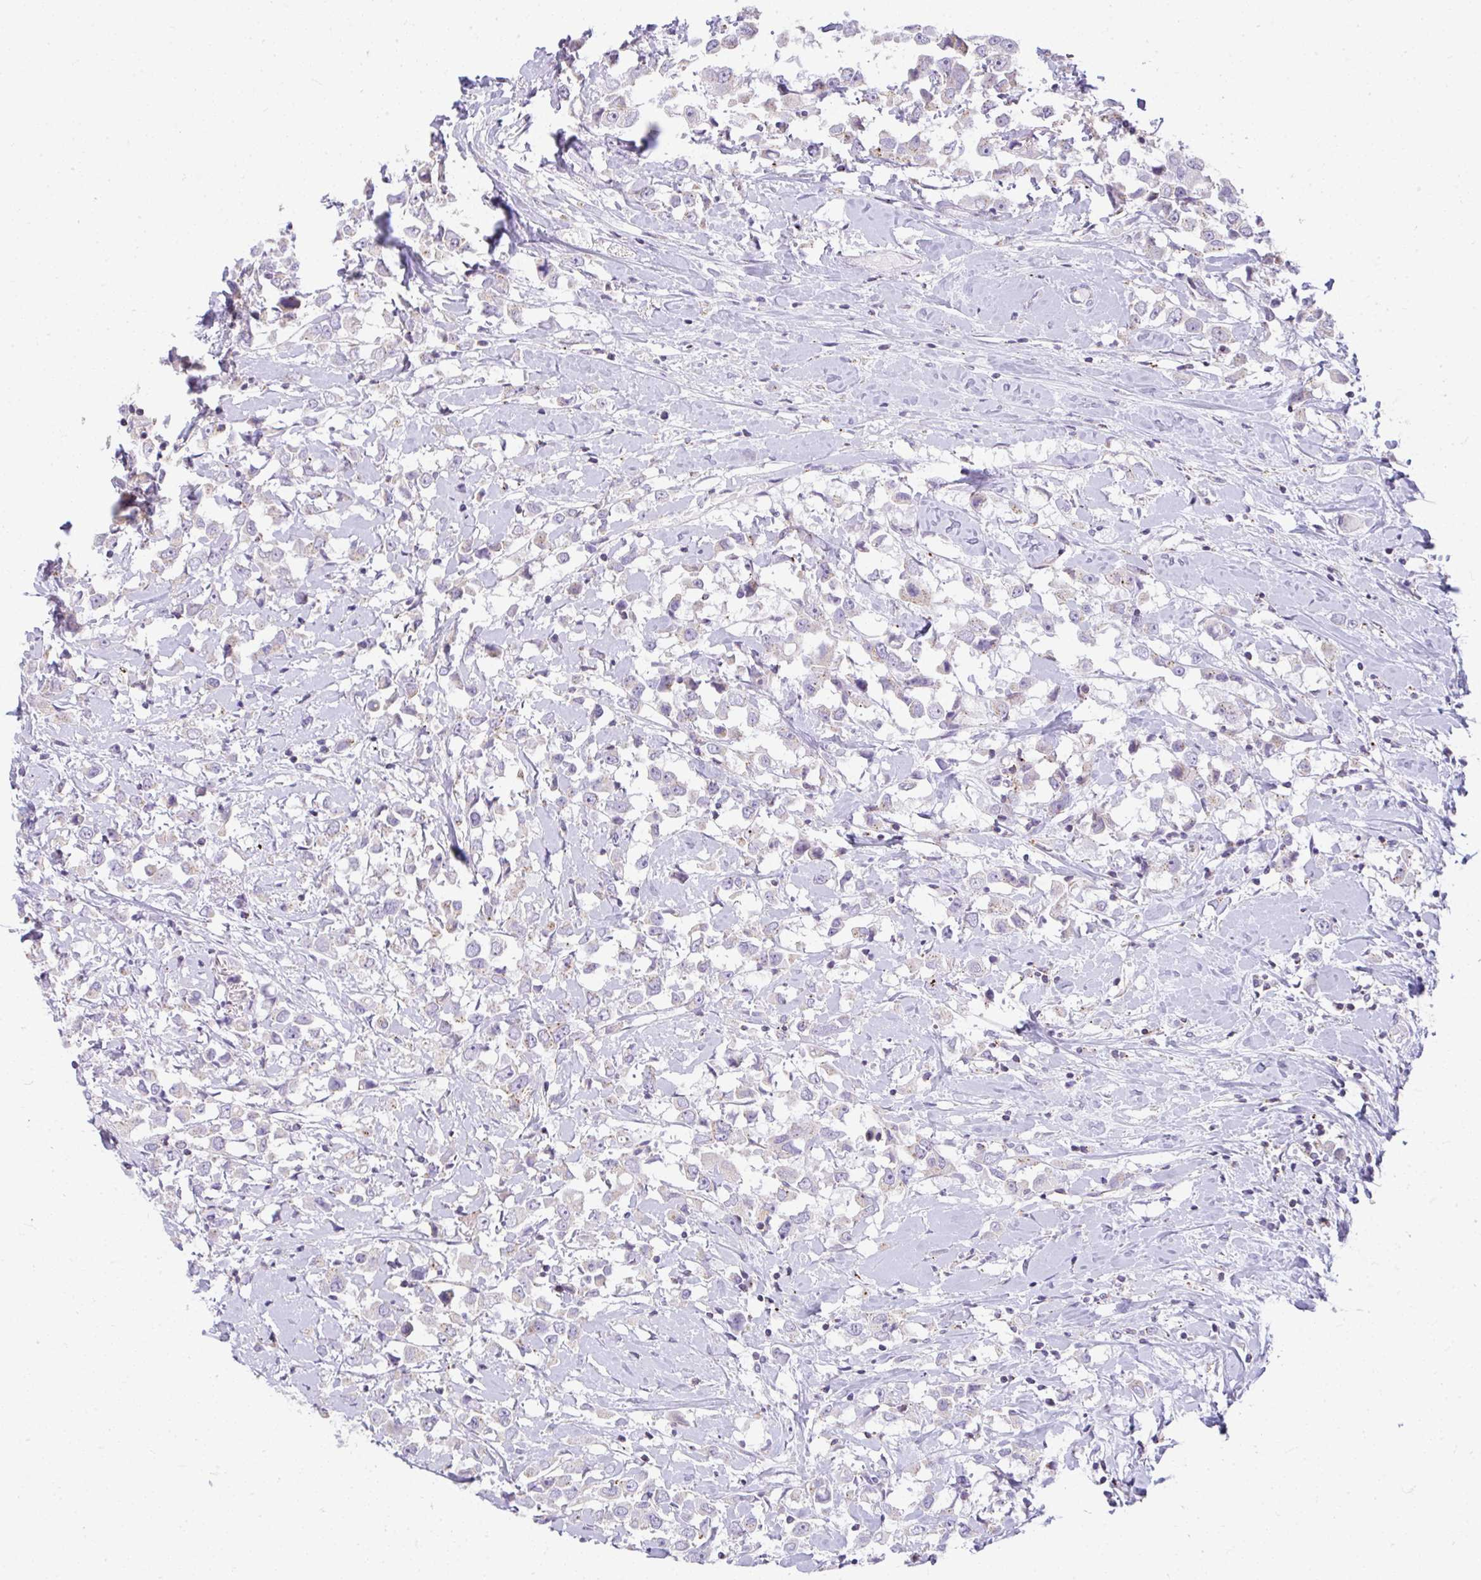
{"staining": {"intensity": "negative", "quantity": "none", "location": "none"}, "tissue": "breast cancer", "cell_type": "Tumor cells", "image_type": "cancer", "snomed": [{"axis": "morphology", "description": "Duct carcinoma"}, {"axis": "topography", "description": "Breast"}], "caption": "Immunohistochemistry micrograph of neoplastic tissue: human breast intraductal carcinoma stained with DAB shows no significant protein expression in tumor cells.", "gene": "VPS4B", "patient": {"sex": "female", "age": 61}}